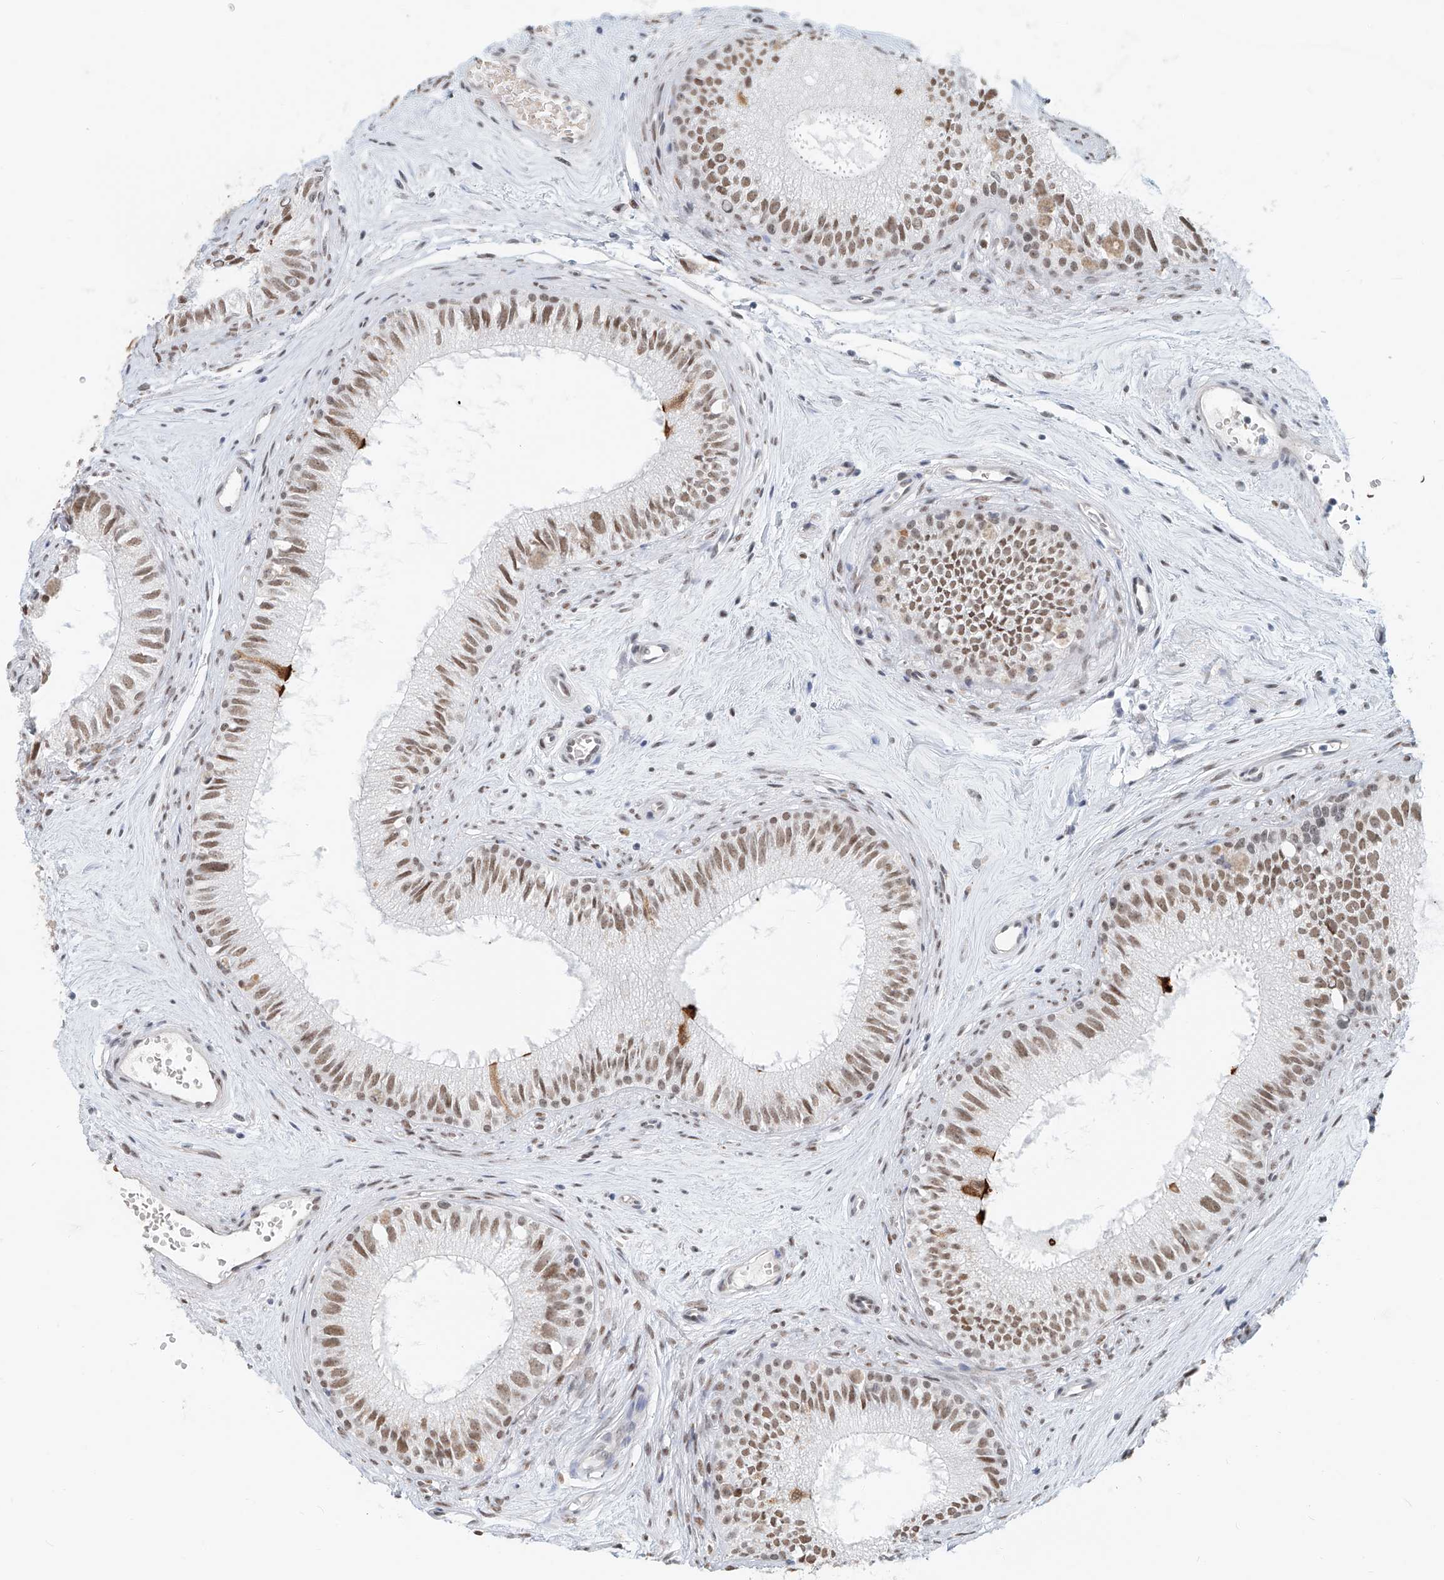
{"staining": {"intensity": "moderate", "quantity": ">75%", "location": "nuclear"}, "tissue": "epididymis", "cell_type": "Glandular cells", "image_type": "normal", "snomed": [{"axis": "morphology", "description": "Normal tissue, NOS"}, {"axis": "topography", "description": "Epididymis"}], "caption": "Protein staining exhibits moderate nuclear positivity in approximately >75% of glandular cells in normal epididymis.", "gene": "SASH1", "patient": {"sex": "male", "age": 71}}